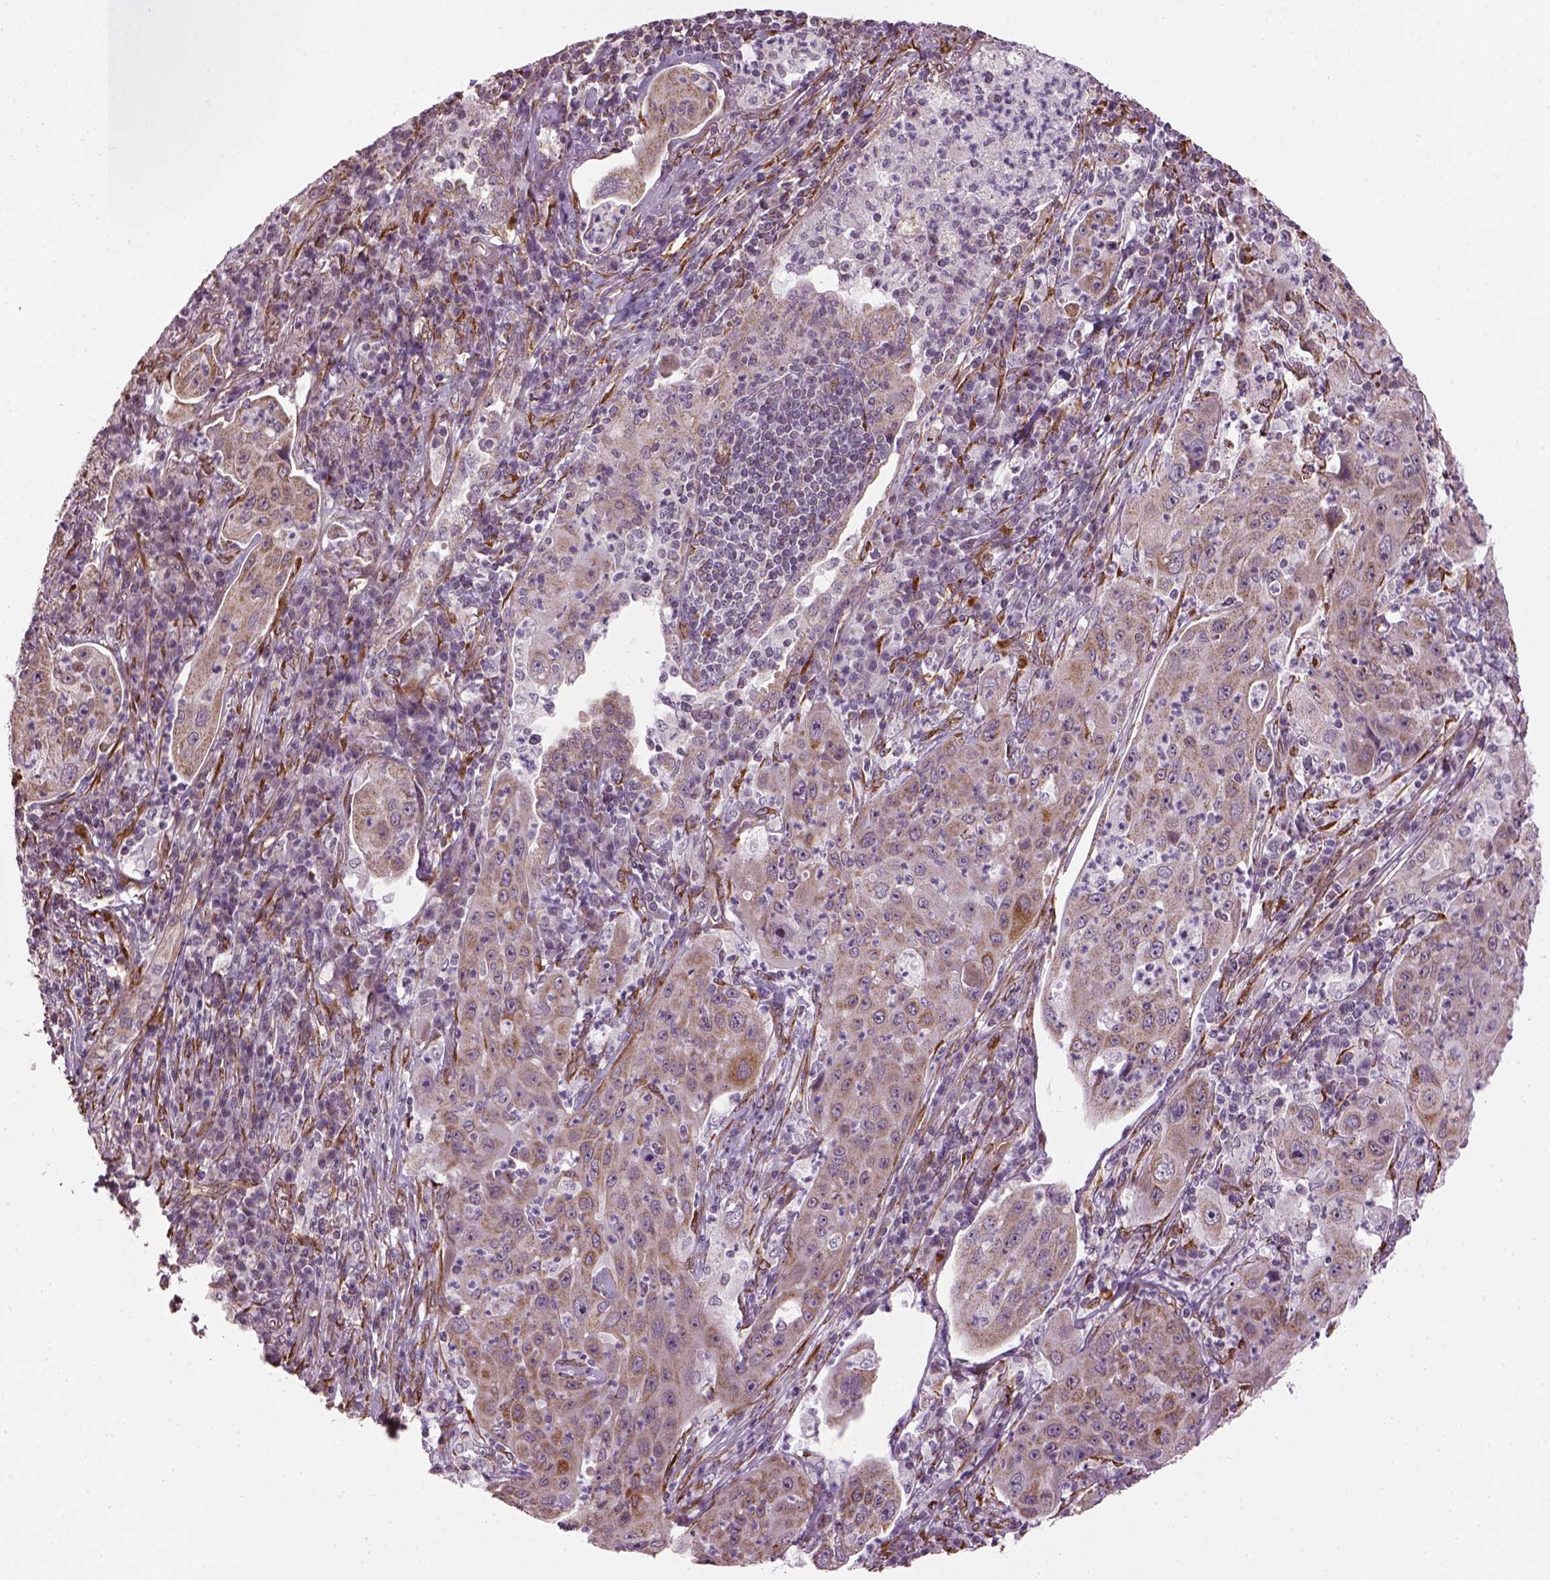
{"staining": {"intensity": "weak", "quantity": ">75%", "location": "cytoplasmic/membranous"}, "tissue": "lung cancer", "cell_type": "Tumor cells", "image_type": "cancer", "snomed": [{"axis": "morphology", "description": "Squamous cell carcinoma, NOS"}, {"axis": "topography", "description": "Lung"}], "caption": "Immunohistochemical staining of lung cancer exhibits low levels of weak cytoplasmic/membranous protein staining in approximately >75% of tumor cells.", "gene": "XK", "patient": {"sex": "female", "age": 59}}